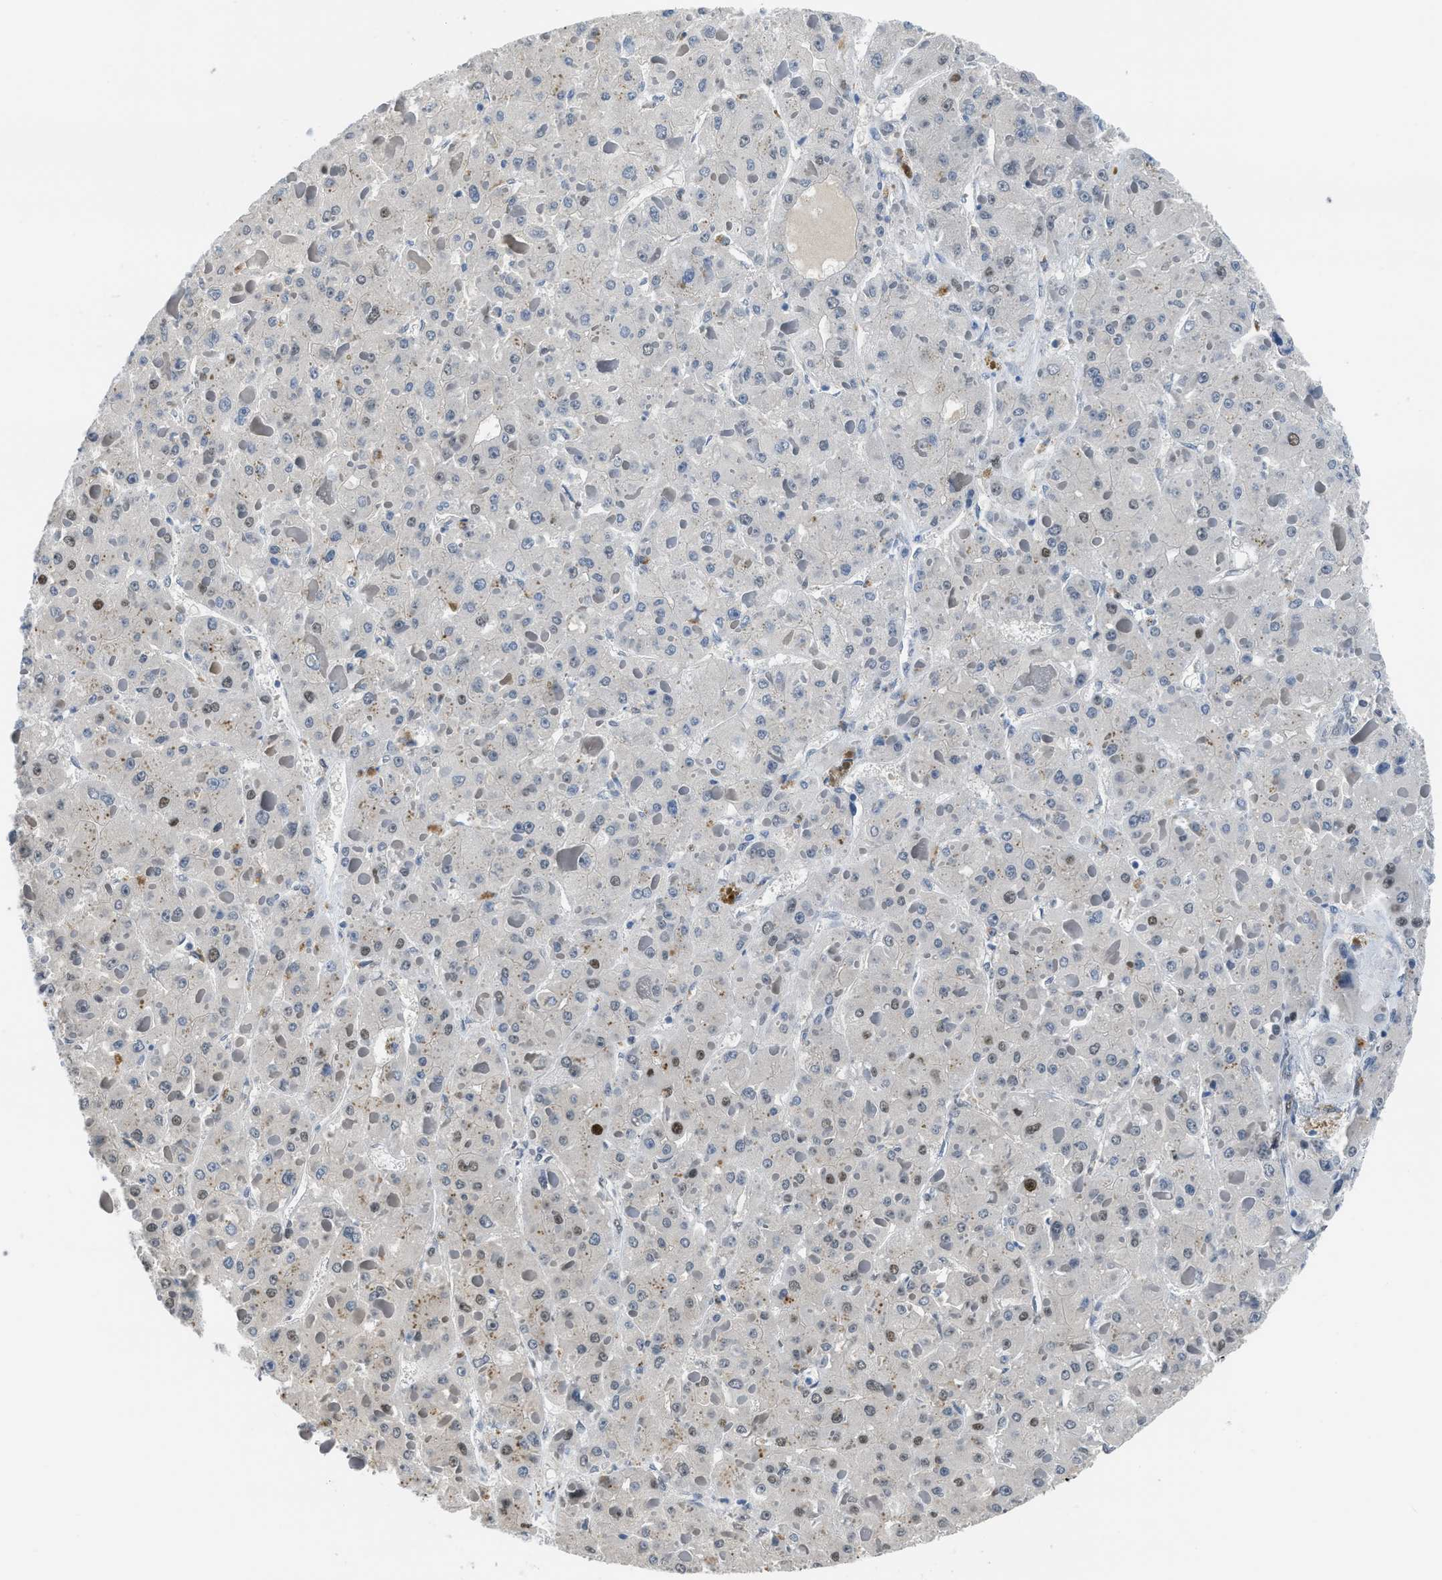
{"staining": {"intensity": "negative", "quantity": "none", "location": "none"}, "tissue": "liver cancer", "cell_type": "Tumor cells", "image_type": "cancer", "snomed": [{"axis": "morphology", "description": "Carcinoma, Hepatocellular, NOS"}, {"axis": "topography", "description": "Liver"}], "caption": "Immunohistochemistry (IHC) image of hepatocellular carcinoma (liver) stained for a protein (brown), which demonstrates no positivity in tumor cells.", "gene": "ALX1", "patient": {"sex": "female", "age": 73}}